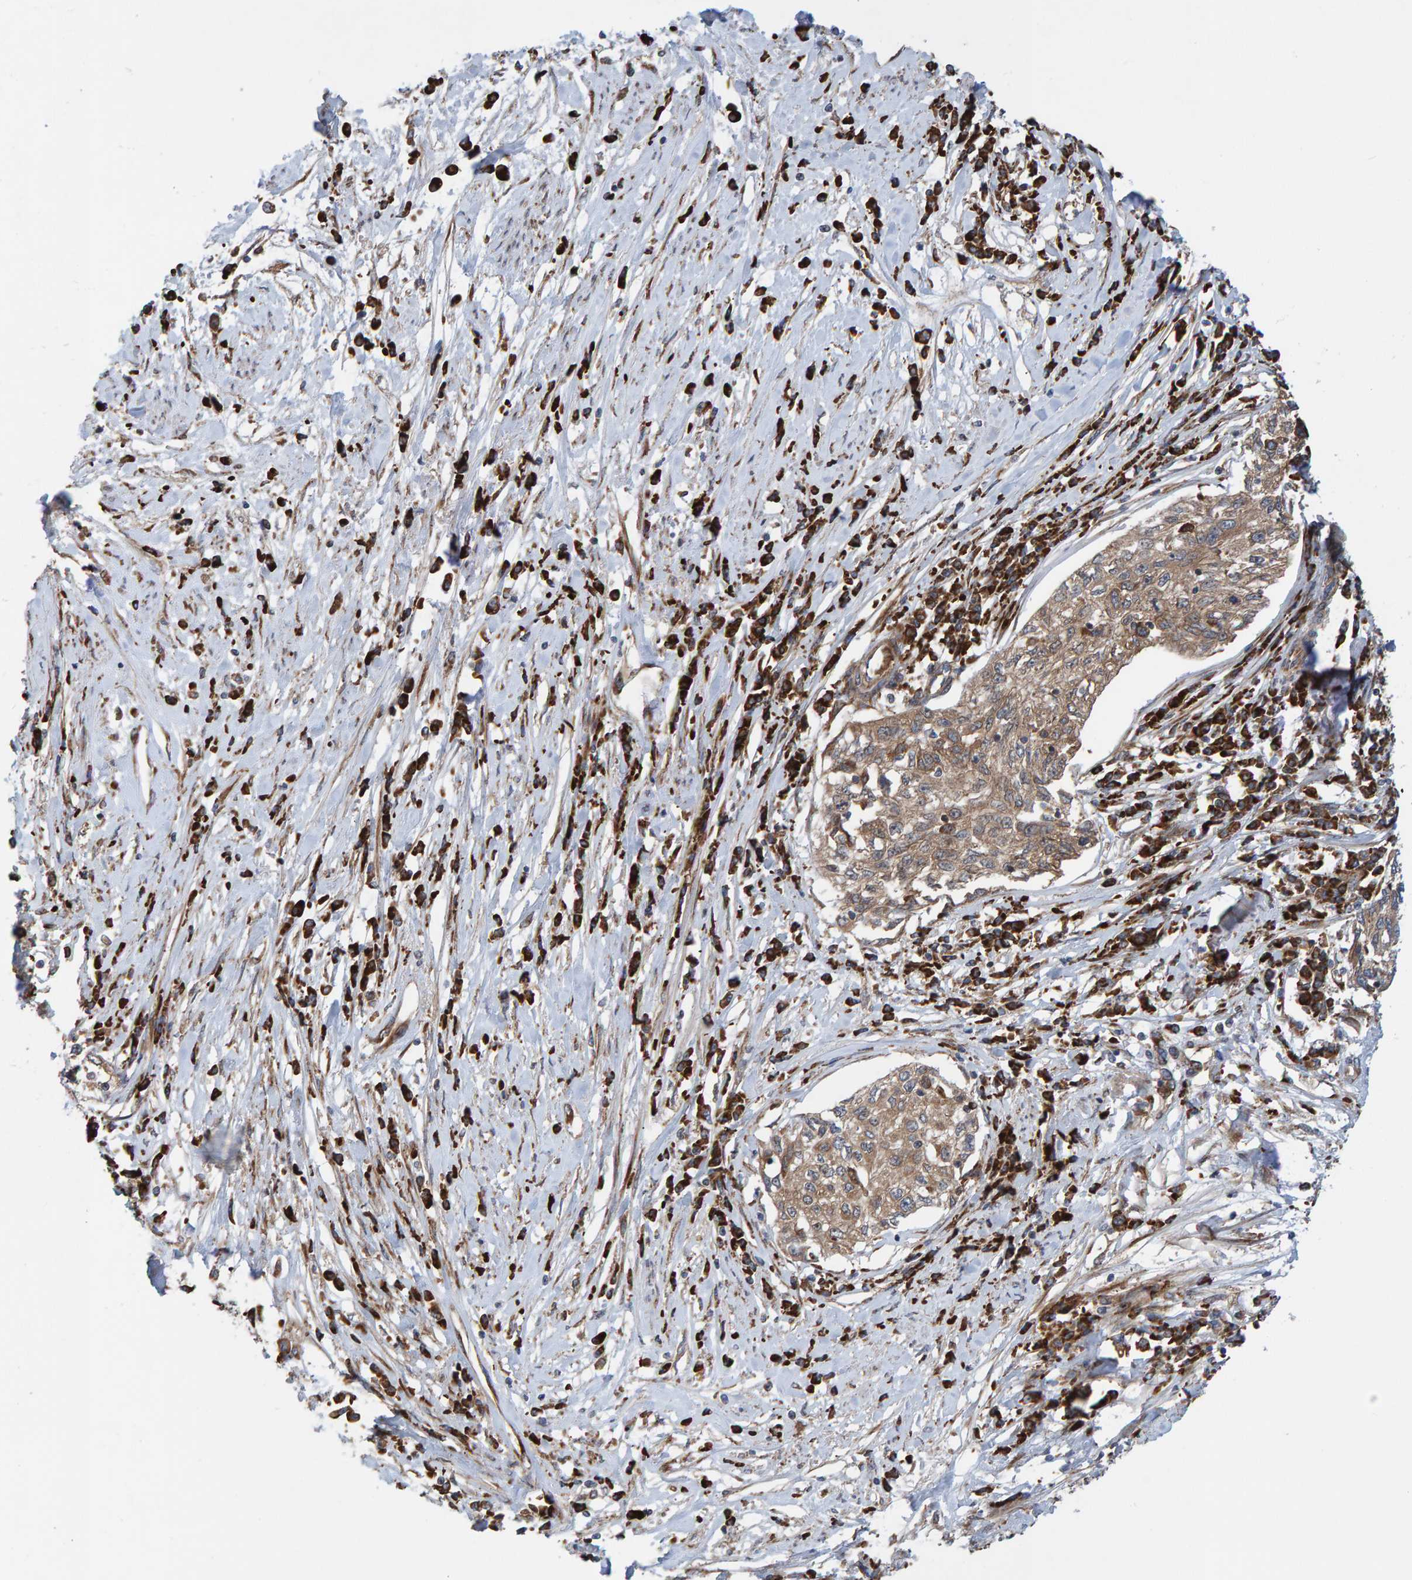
{"staining": {"intensity": "weak", "quantity": ">75%", "location": "cytoplasmic/membranous"}, "tissue": "cervical cancer", "cell_type": "Tumor cells", "image_type": "cancer", "snomed": [{"axis": "morphology", "description": "Squamous cell carcinoma, NOS"}, {"axis": "topography", "description": "Cervix"}], "caption": "The micrograph exhibits a brown stain indicating the presence of a protein in the cytoplasmic/membranous of tumor cells in cervical squamous cell carcinoma. (DAB = brown stain, brightfield microscopy at high magnification).", "gene": "KIAA0753", "patient": {"sex": "female", "age": 57}}